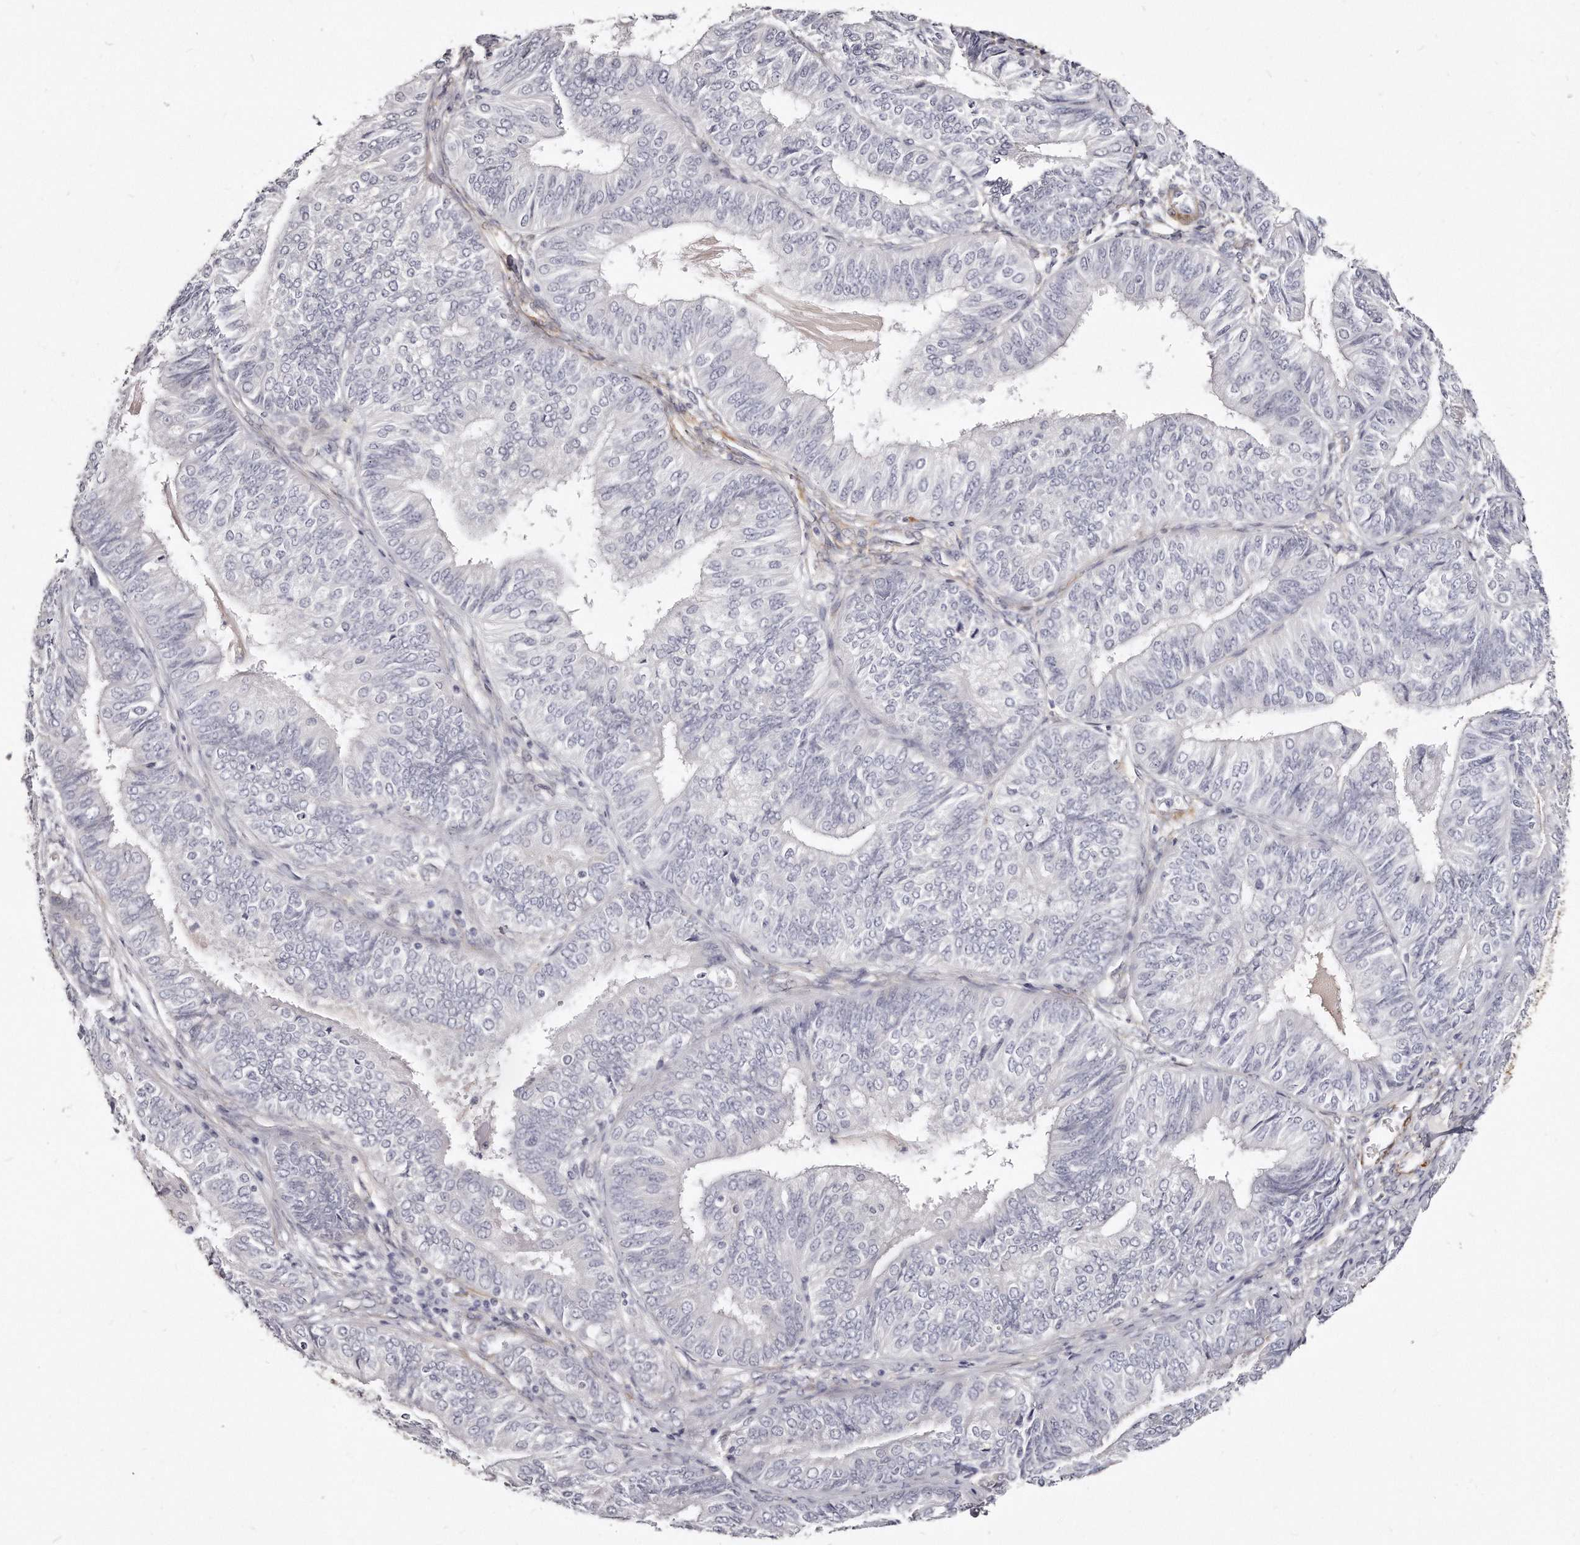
{"staining": {"intensity": "negative", "quantity": "none", "location": "none"}, "tissue": "endometrial cancer", "cell_type": "Tumor cells", "image_type": "cancer", "snomed": [{"axis": "morphology", "description": "Adenocarcinoma, NOS"}, {"axis": "topography", "description": "Endometrium"}], "caption": "High power microscopy histopathology image of an immunohistochemistry micrograph of endometrial cancer (adenocarcinoma), revealing no significant staining in tumor cells.", "gene": "LMOD1", "patient": {"sex": "female", "age": 58}}